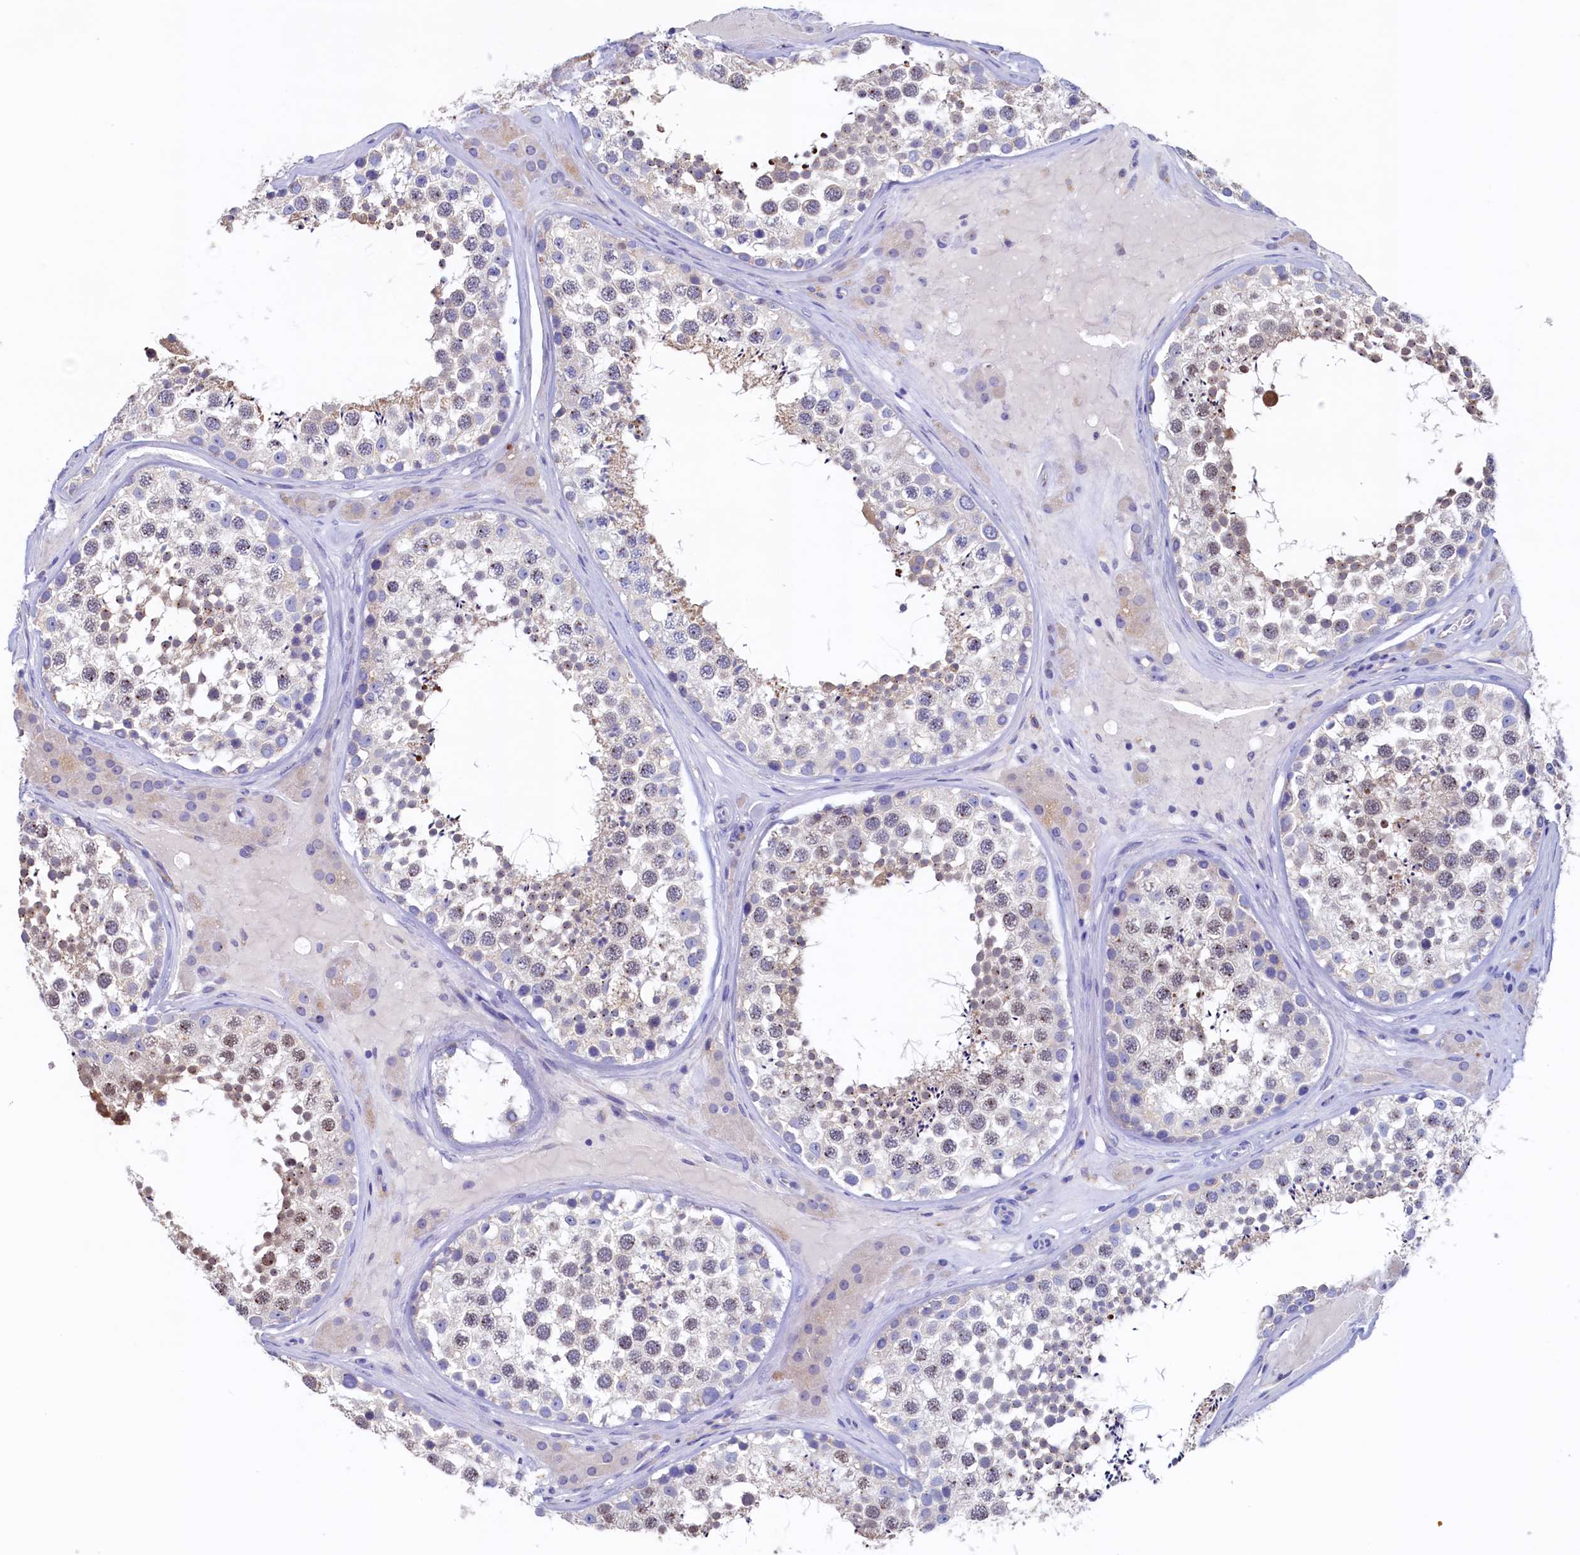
{"staining": {"intensity": "weak", "quantity": "25%-75%", "location": "nuclear"}, "tissue": "testis", "cell_type": "Cells in seminiferous ducts", "image_type": "normal", "snomed": [{"axis": "morphology", "description": "Normal tissue, NOS"}, {"axis": "topography", "description": "Testis"}], "caption": "Immunohistochemical staining of unremarkable testis demonstrates 25%-75% levels of weak nuclear protein expression in approximately 25%-75% of cells in seminiferous ducts. The protein of interest is shown in brown color, while the nuclei are stained blue.", "gene": "CBLIF", "patient": {"sex": "male", "age": 46}}